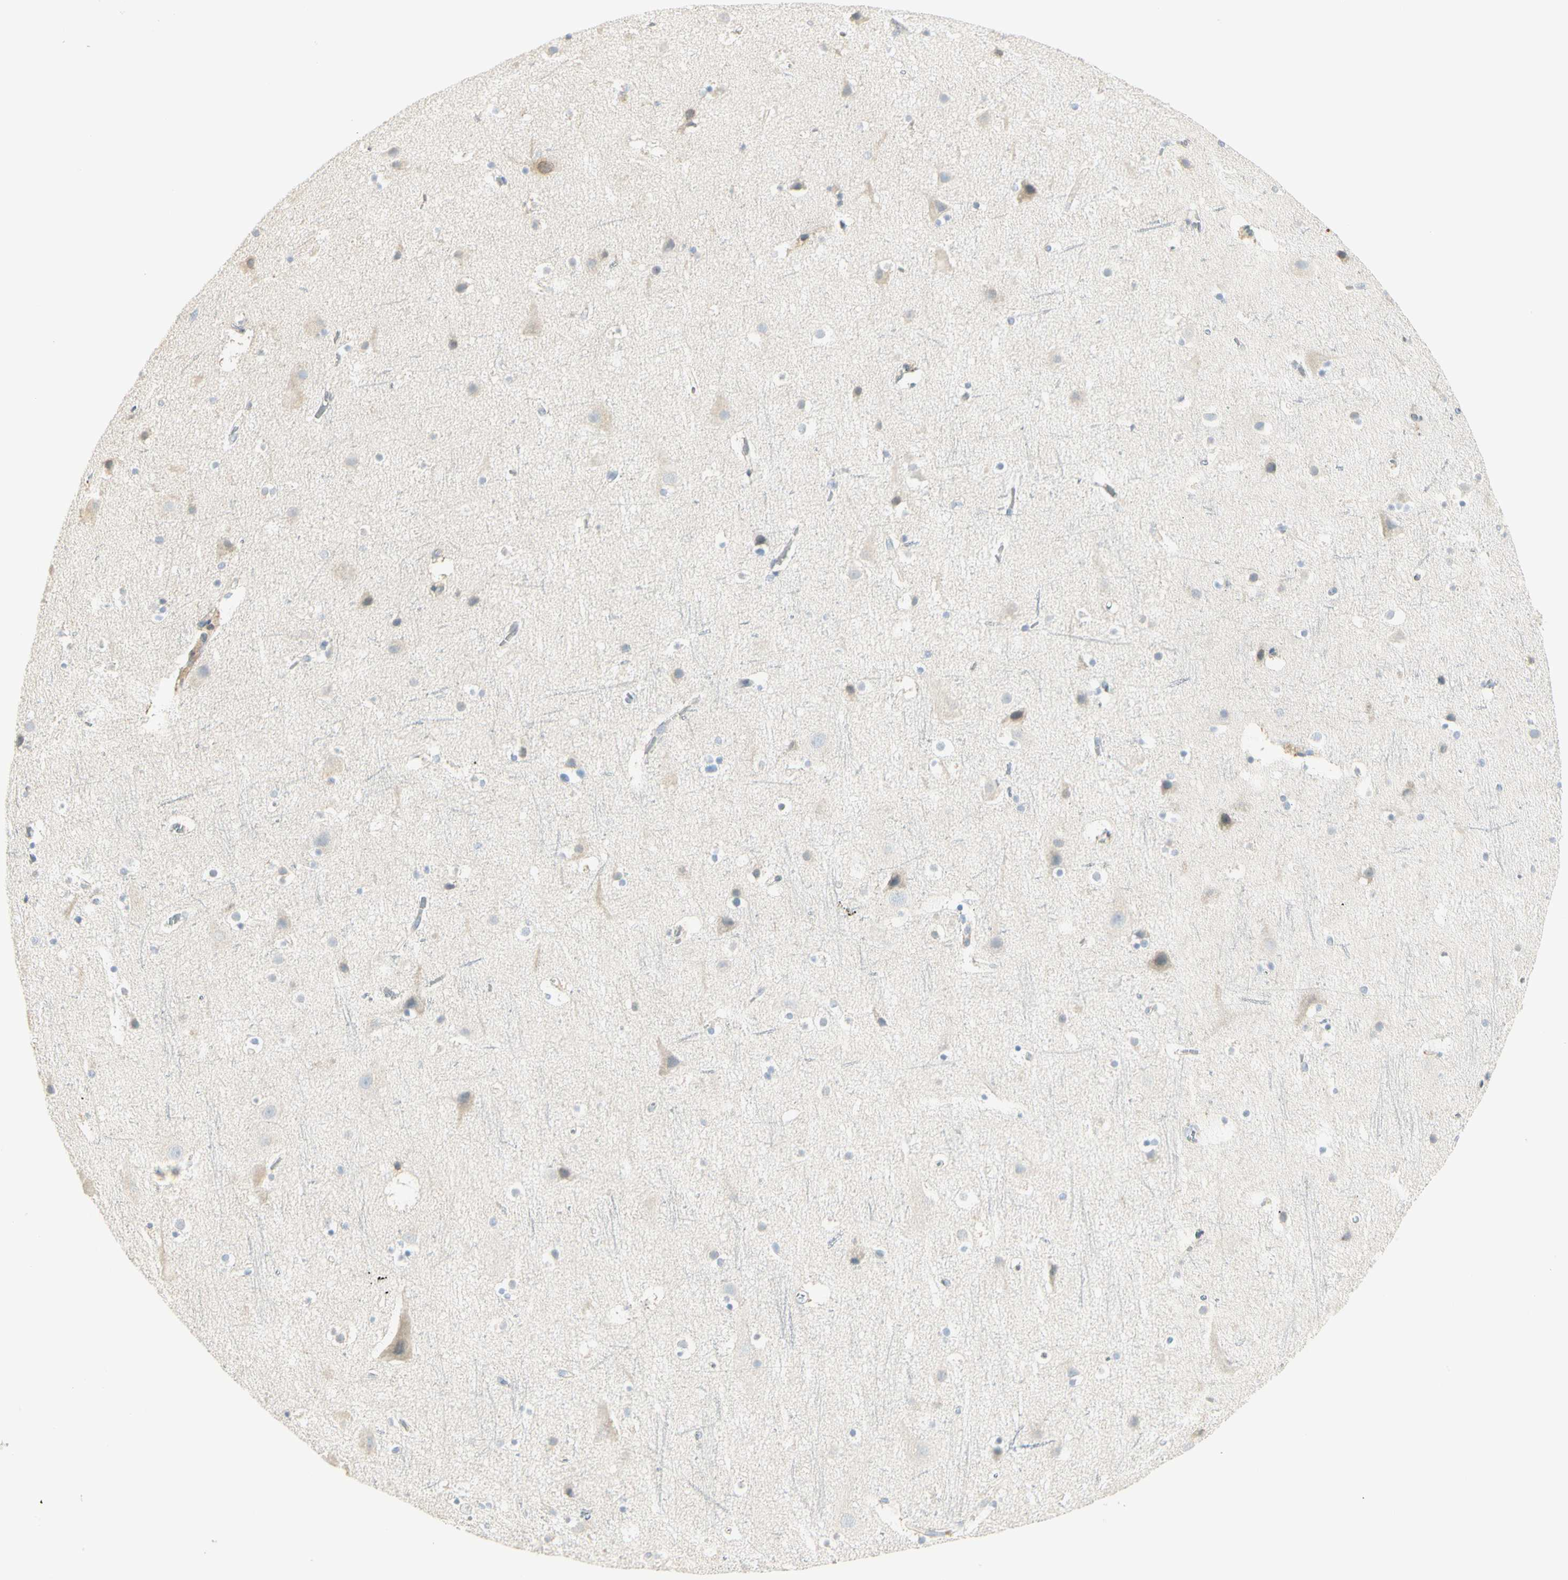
{"staining": {"intensity": "negative", "quantity": "none", "location": "none"}, "tissue": "cerebral cortex", "cell_type": "Endothelial cells", "image_type": "normal", "snomed": [{"axis": "morphology", "description": "Normal tissue, NOS"}, {"axis": "topography", "description": "Cerebral cortex"}], "caption": "Image shows no protein staining in endothelial cells of normal cerebral cortex.", "gene": "TNFSF11", "patient": {"sex": "male", "age": 45}}